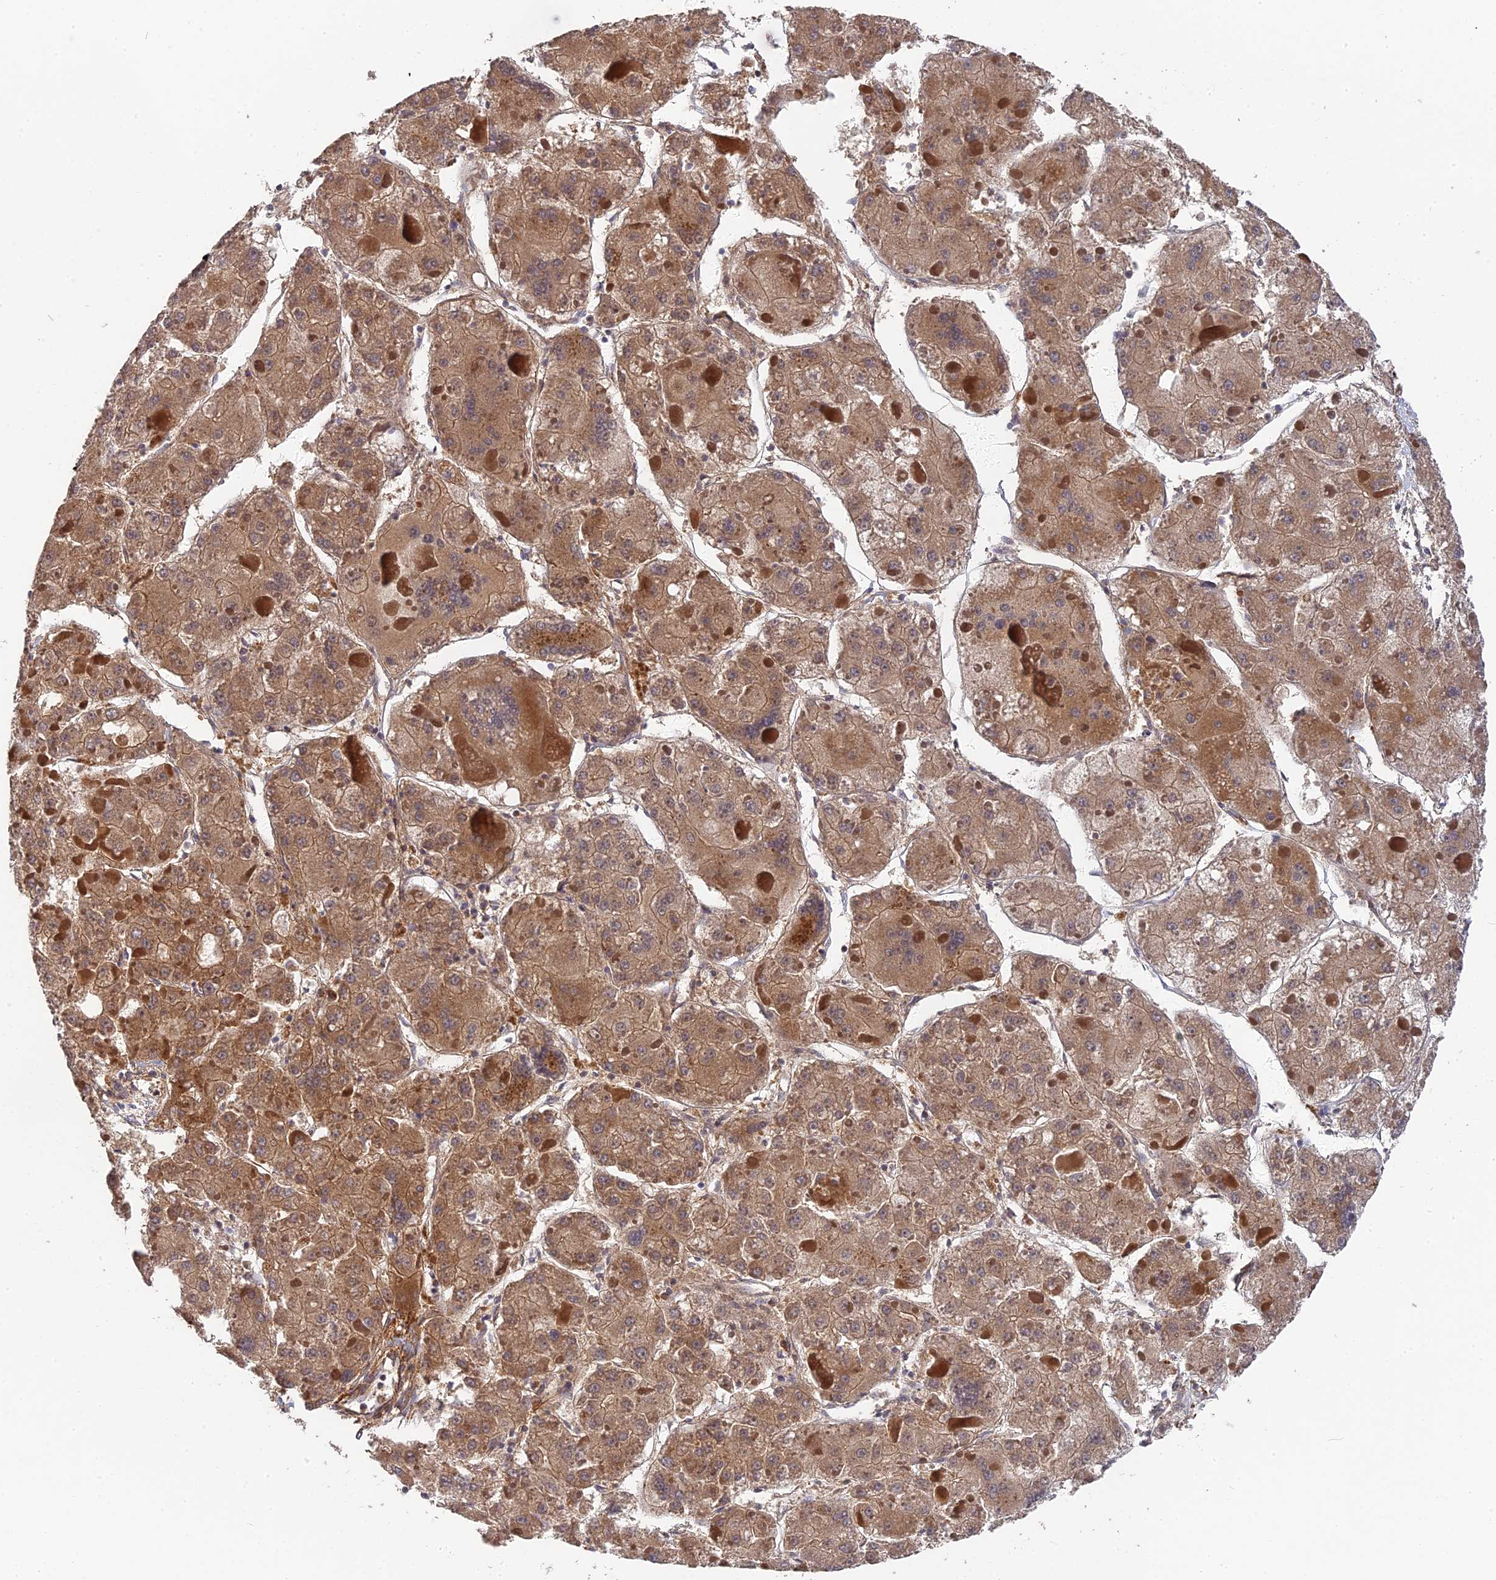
{"staining": {"intensity": "moderate", "quantity": ">75%", "location": "cytoplasmic/membranous"}, "tissue": "liver cancer", "cell_type": "Tumor cells", "image_type": "cancer", "snomed": [{"axis": "morphology", "description": "Carcinoma, Hepatocellular, NOS"}, {"axis": "topography", "description": "Liver"}], "caption": "Human liver hepatocellular carcinoma stained with a protein marker shows moderate staining in tumor cells.", "gene": "RPIA", "patient": {"sex": "female", "age": 73}}